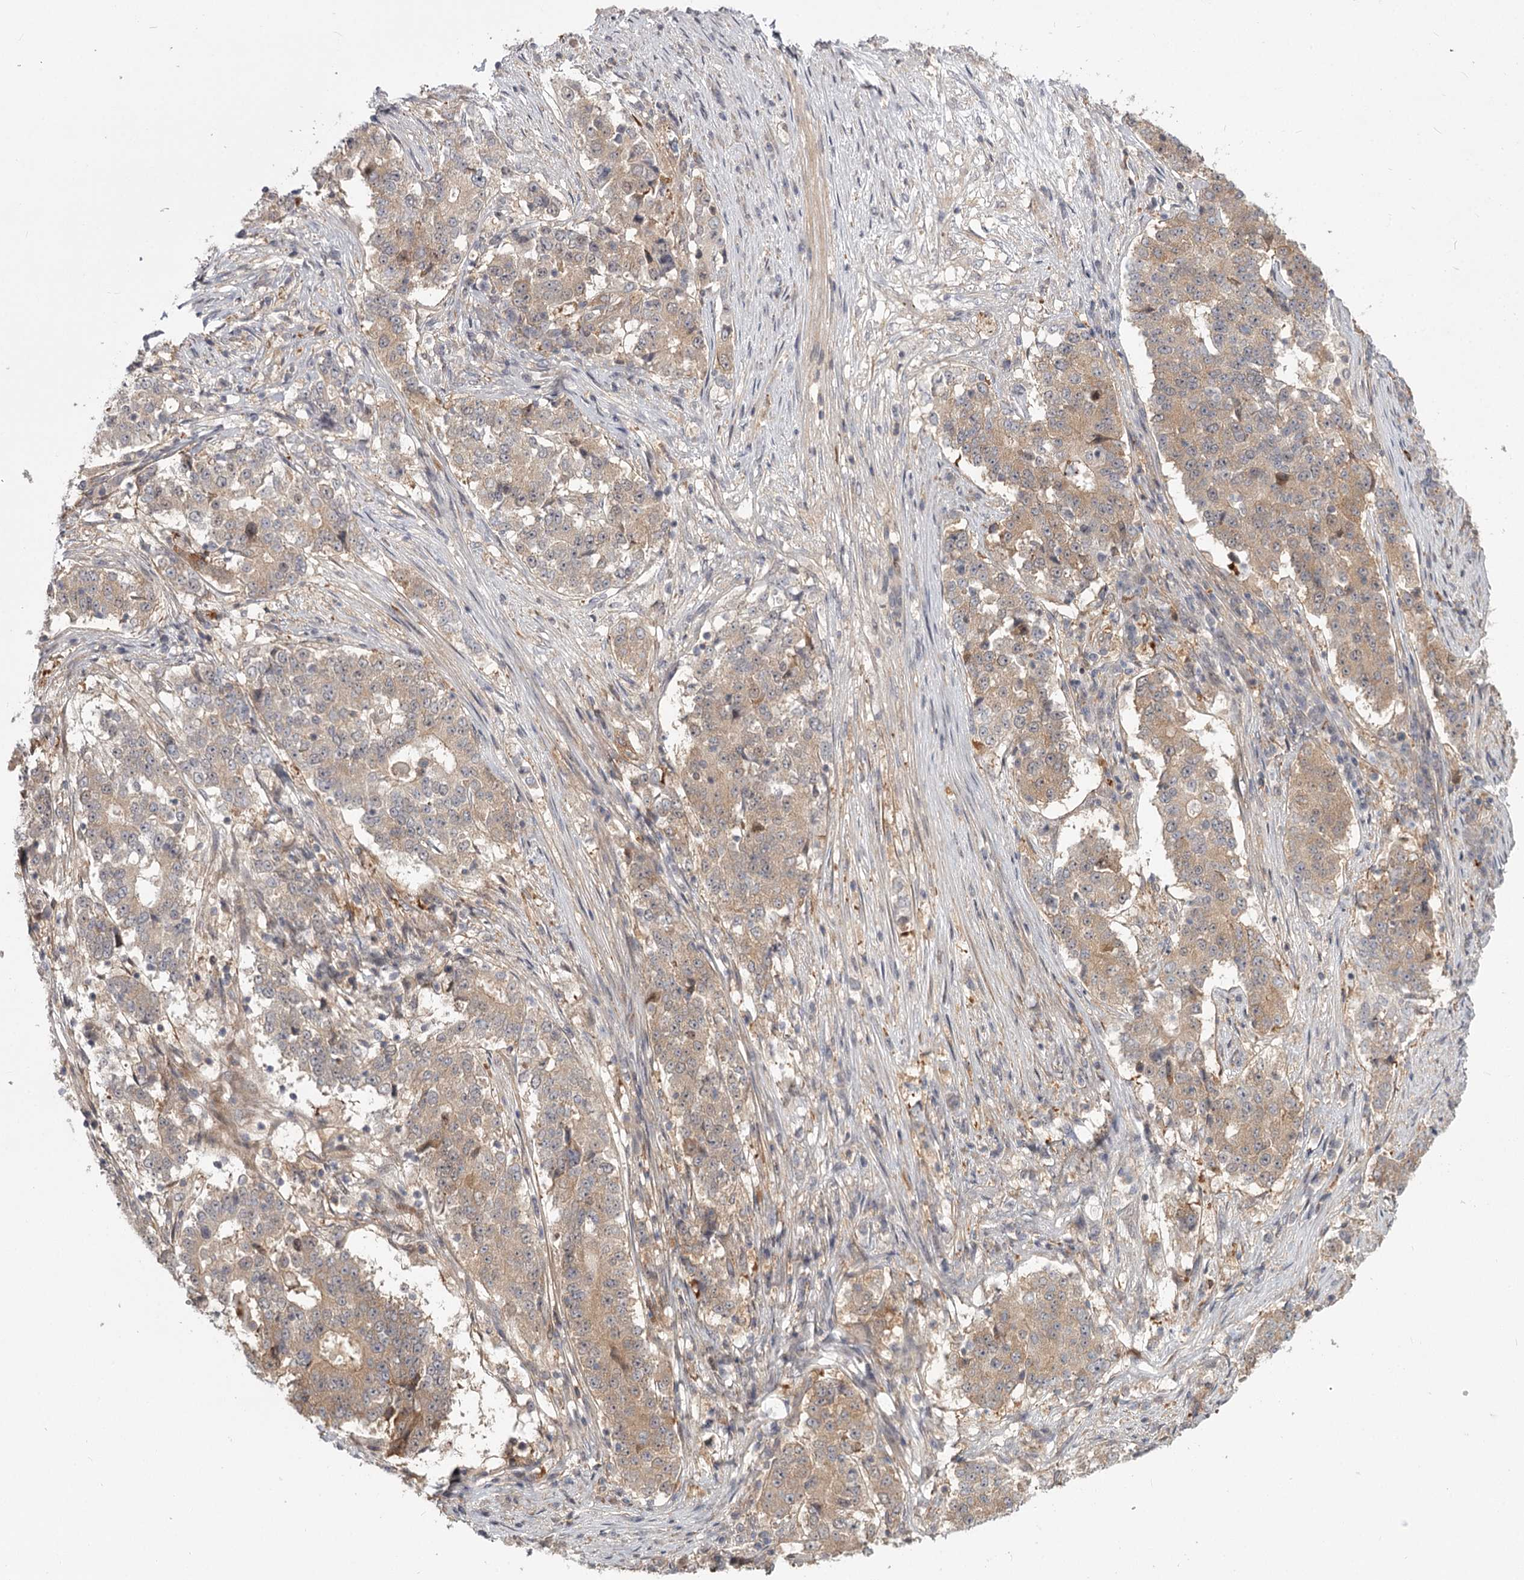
{"staining": {"intensity": "weak", "quantity": ">75%", "location": "cytoplasmic/membranous"}, "tissue": "stomach cancer", "cell_type": "Tumor cells", "image_type": "cancer", "snomed": [{"axis": "morphology", "description": "Adenocarcinoma, NOS"}, {"axis": "topography", "description": "Stomach"}], "caption": "Protein expression analysis of adenocarcinoma (stomach) shows weak cytoplasmic/membranous expression in approximately >75% of tumor cells.", "gene": "CCNG2", "patient": {"sex": "male", "age": 59}}